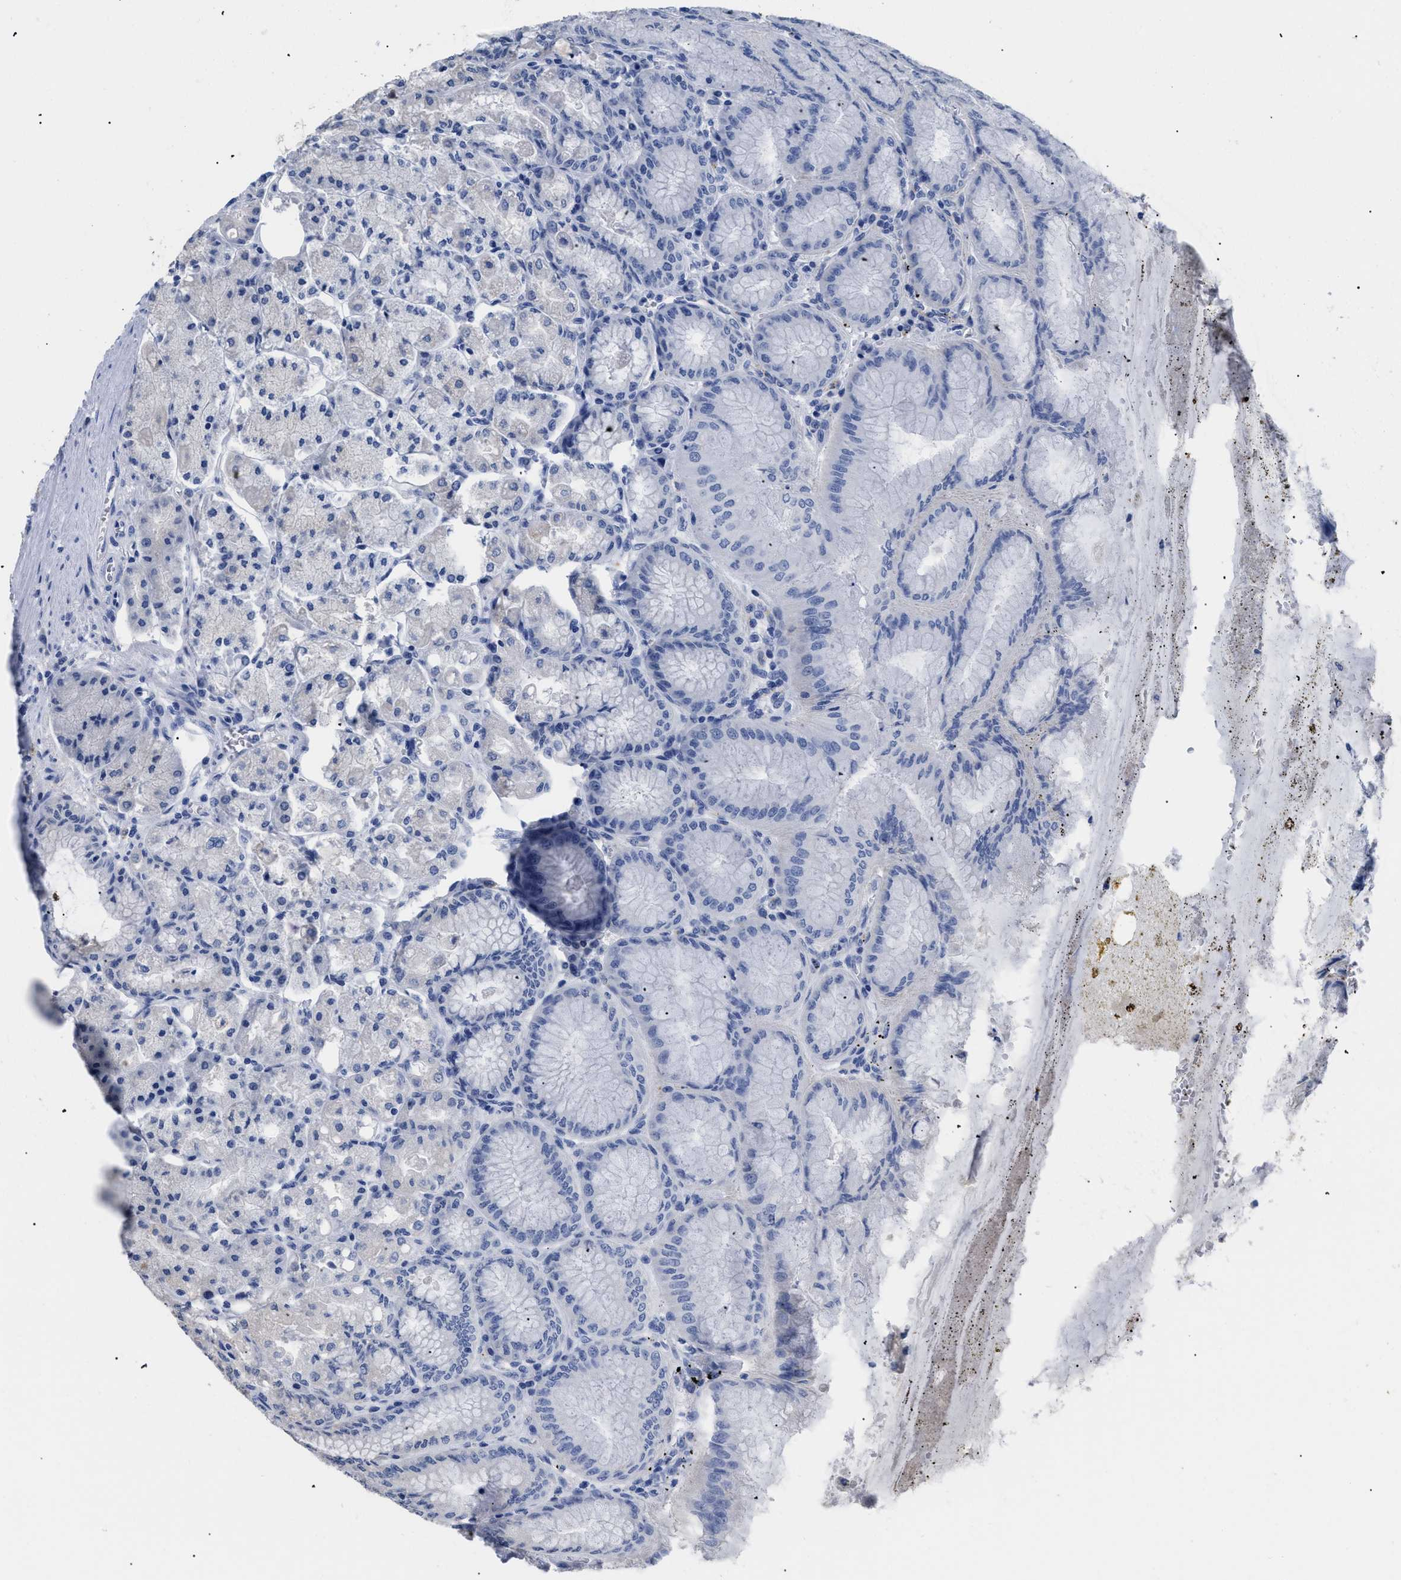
{"staining": {"intensity": "negative", "quantity": "none", "location": "none"}, "tissue": "stomach", "cell_type": "Glandular cells", "image_type": "normal", "snomed": [{"axis": "morphology", "description": "Normal tissue, NOS"}, {"axis": "topography", "description": "Stomach, lower"}], "caption": "A photomicrograph of stomach stained for a protein demonstrates no brown staining in glandular cells. (Brightfield microscopy of DAB immunohistochemistry (IHC) at high magnification).", "gene": "APOBEC2", "patient": {"sex": "male", "age": 71}}